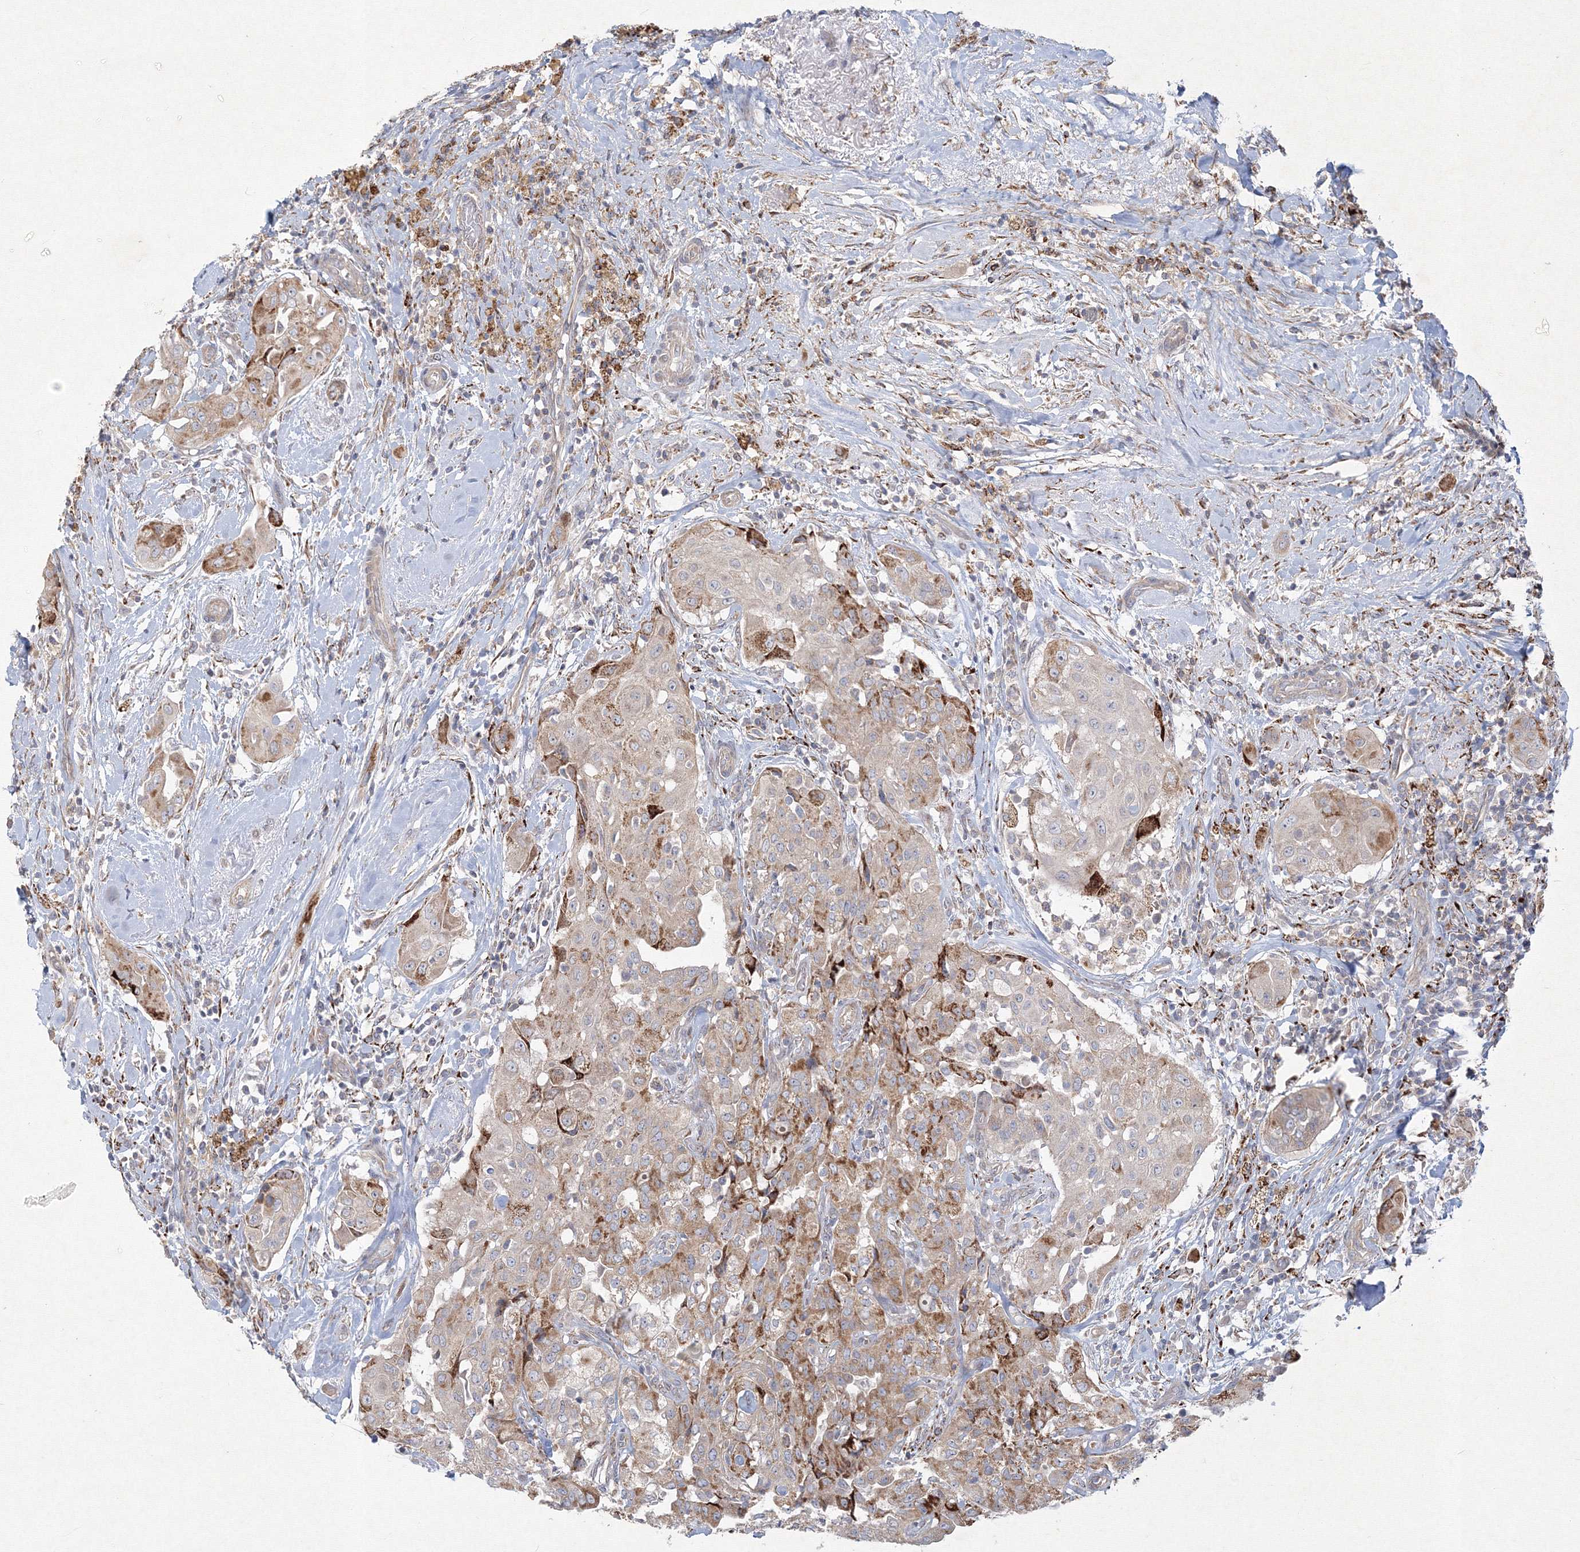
{"staining": {"intensity": "moderate", "quantity": "<25%", "location": "cytoplasmic/membranous"}, "tissue": "thyroid cancer", "cell_type": "Tumor cells", "image_type": "cancer", "snomed": [{"axis": "morphology", "description": "Papillary adenocarcinoma, NOS"}, {"axis": "topography", "description": "Thyroid gland"}], "caption": "Thyroid cancer stained for a protein (brown) demonstrates moderate cytoplasmic/membranous positive staining in approximately <25% of tumor cells.", "gene": "WDR49", "patient": {"sex": "female", "age": 59}}